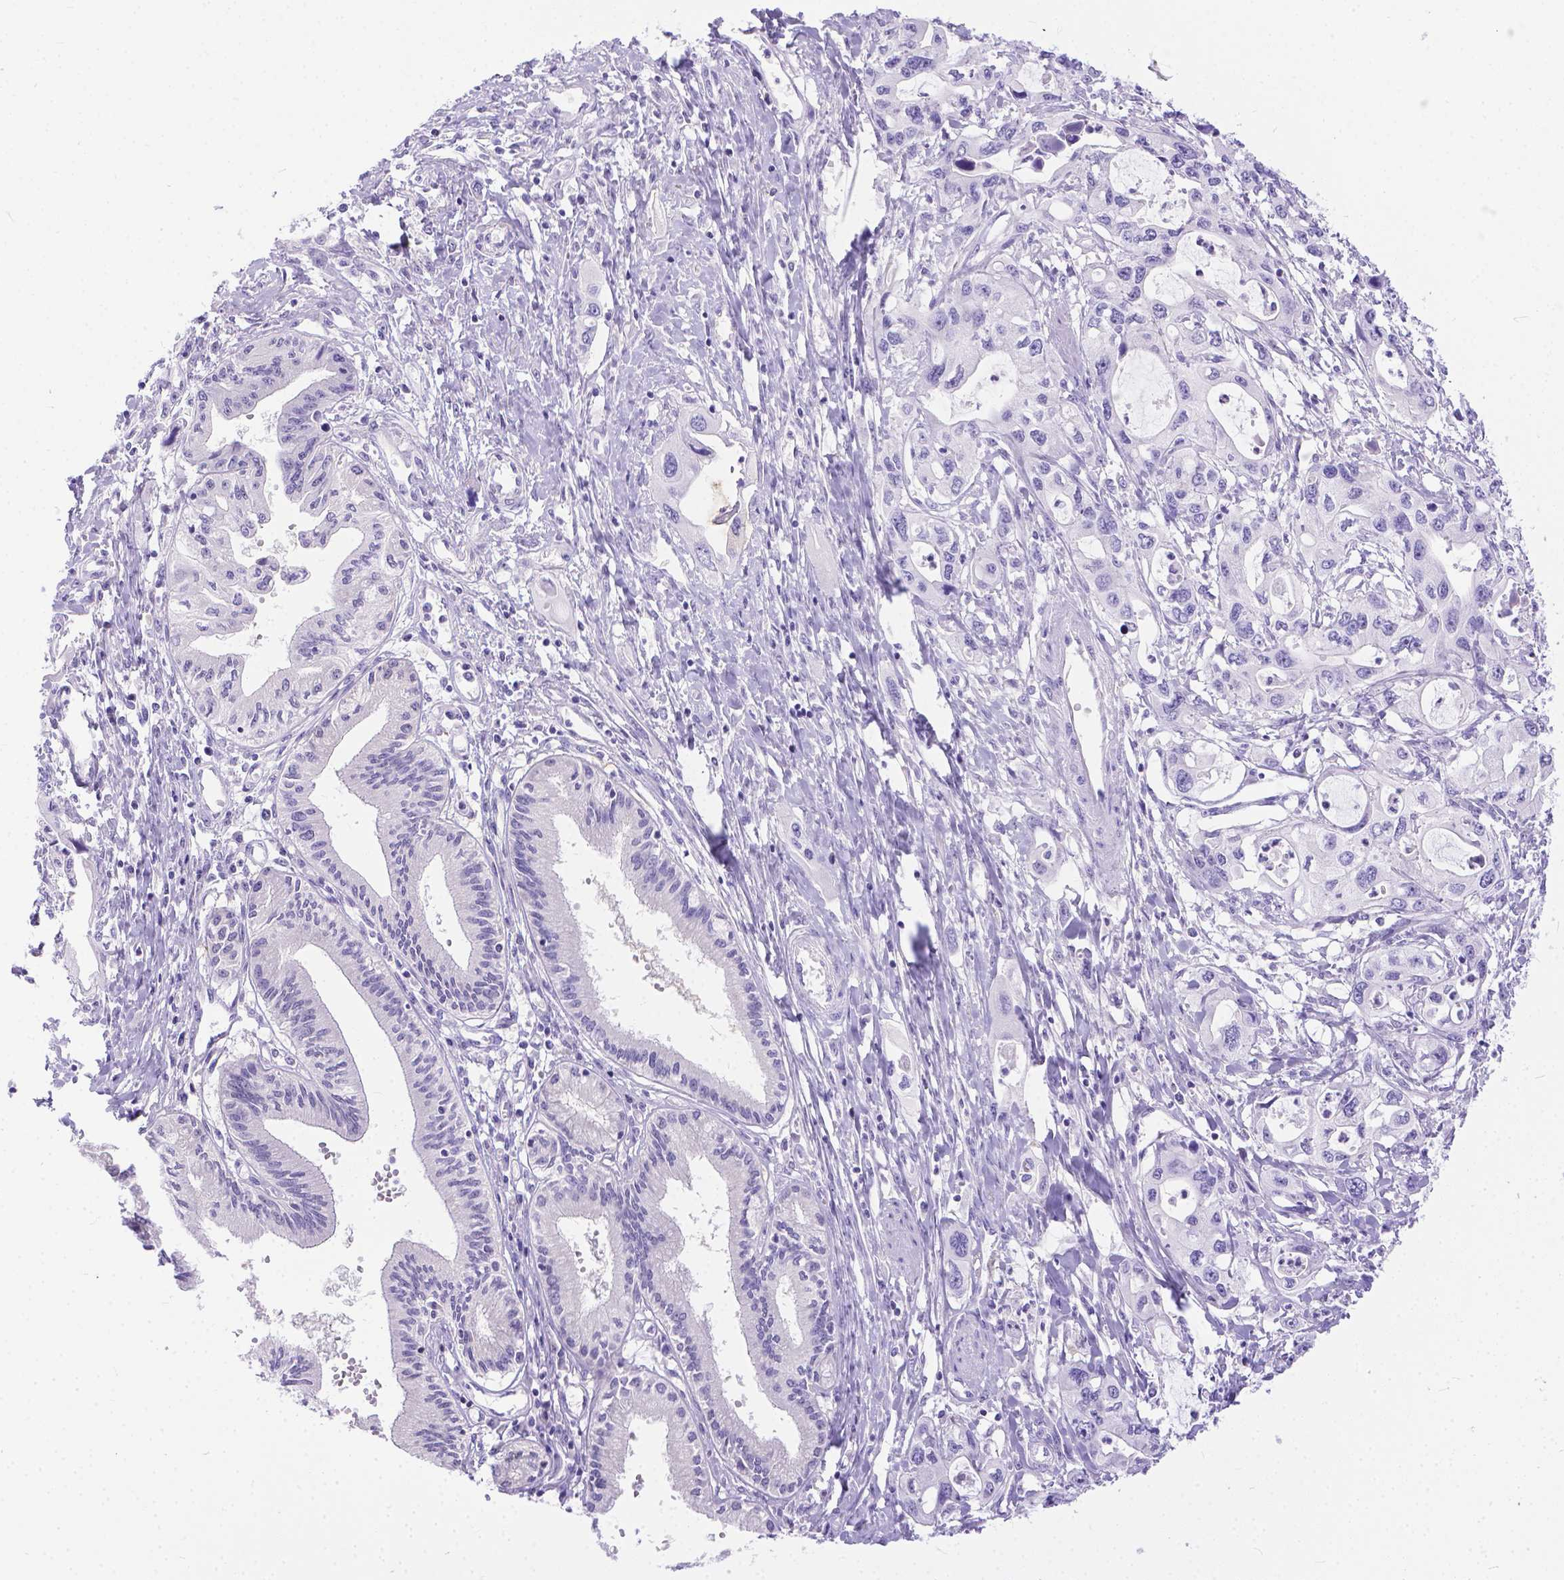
{"staining": {"intensity": "negative", "quantity": "none", "location": "none"}, "tissue": "pancreatic cancer", "cell_type": "Tumor cells", "image_type": "cancer", "snomed": [{"axis": "morphology", "description": "Adenocarcinoma, NOS"}, {"axis": "topography", "description": "Pancreas"}], "caption": "Immunohistochemical staining of pancreatic cancer reveals no significant positivity in tumor cells.", "gene": "TTLL6", "patient": {"sex": "male", "age": 60}}